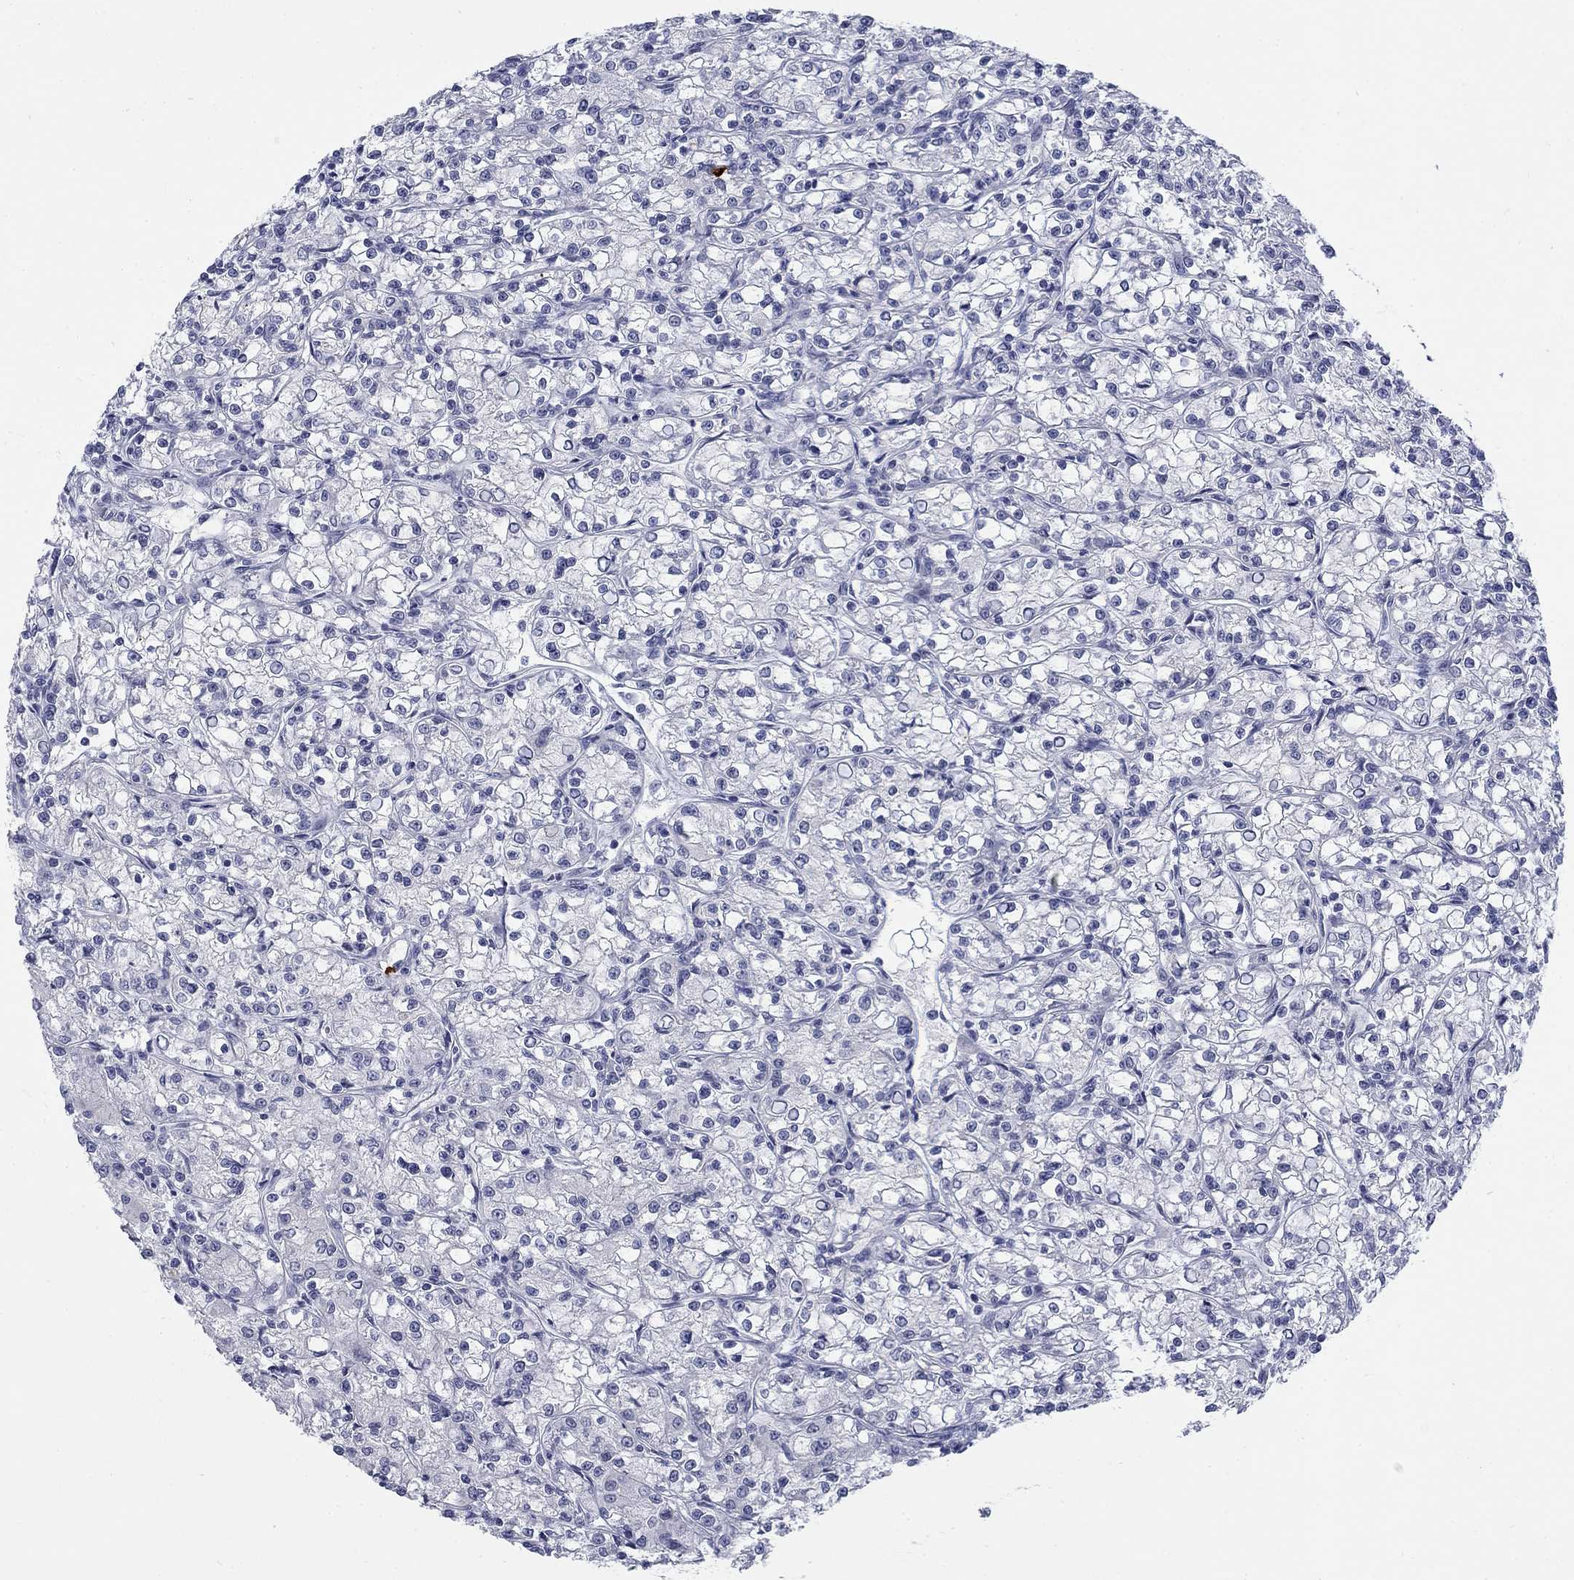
{"staining": {"intensity": "negative", "quantity": "none", "location": "none"}, "tissue": "renal cancer", "cell_type": "Tumor cells", "image_type": "cancer", "snomed": [{"axis": "morphology", "description": "Adenocarcinoma, NOS"}, {"axis": "topography", "description": "Kidney"}], "caption": "IHC histopathology image of neoplastic tissue: human renal adenocarcinoma stained with DAB shows no significant protein staining in tumor cells.", "gene": "ECEL1", "patient": {"sex": "female", "age": 59}}